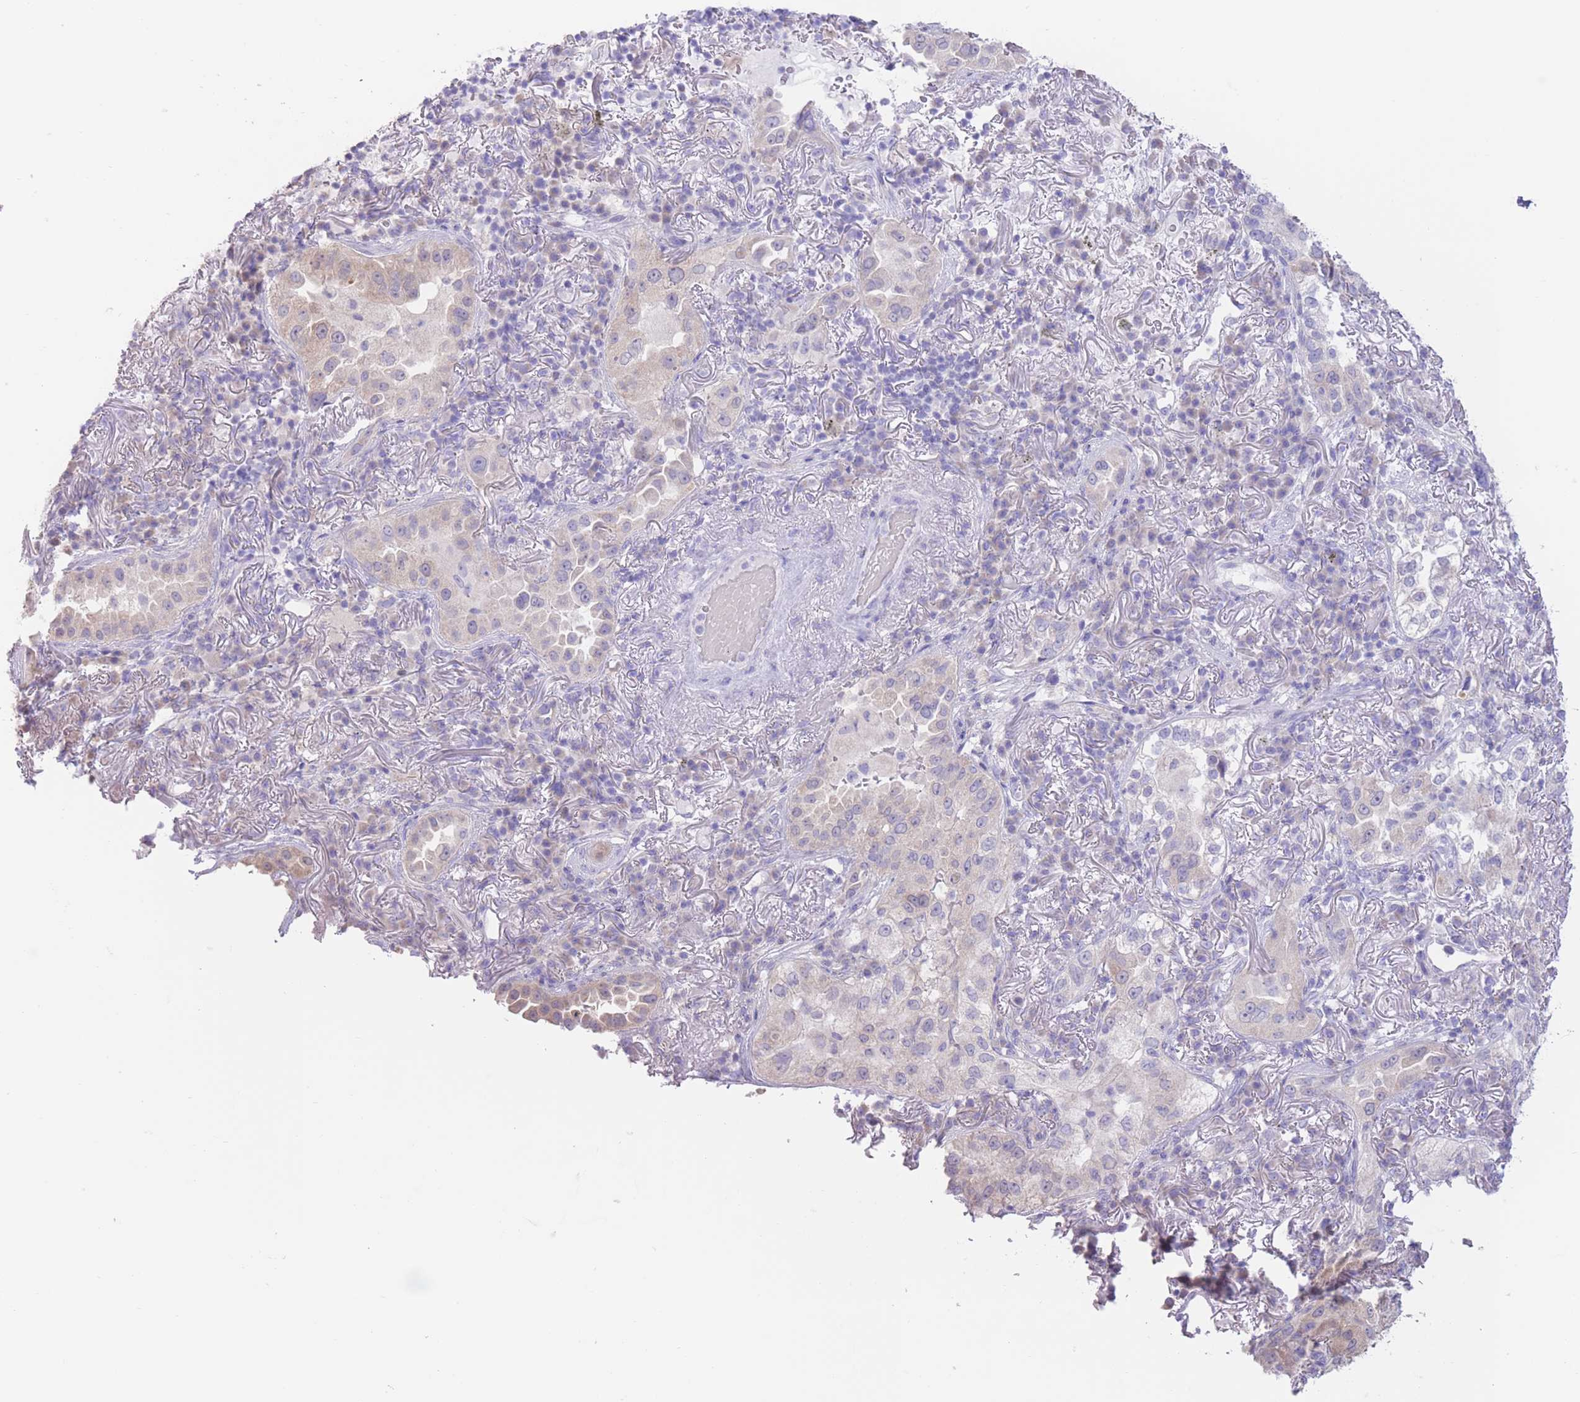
{"staining": {"intensity": "weak", "quantity": "<25%", "location": "cytoplasmic/membranous"}, "tissue": "lung cancer", "cell_type": "Tumor cells", "image_type": "cancer", "snomed": [{"axis": "morphology", "description": "Adenocarcinoma, NOS"}, {"axis": "topography", "description": "Lung"}], "caption": "A micrograph of human lung adenocarcinoma is negative for staining in tumor cells.", "gene": "FAH", "patient": {"sex": "female", "age": 69}}